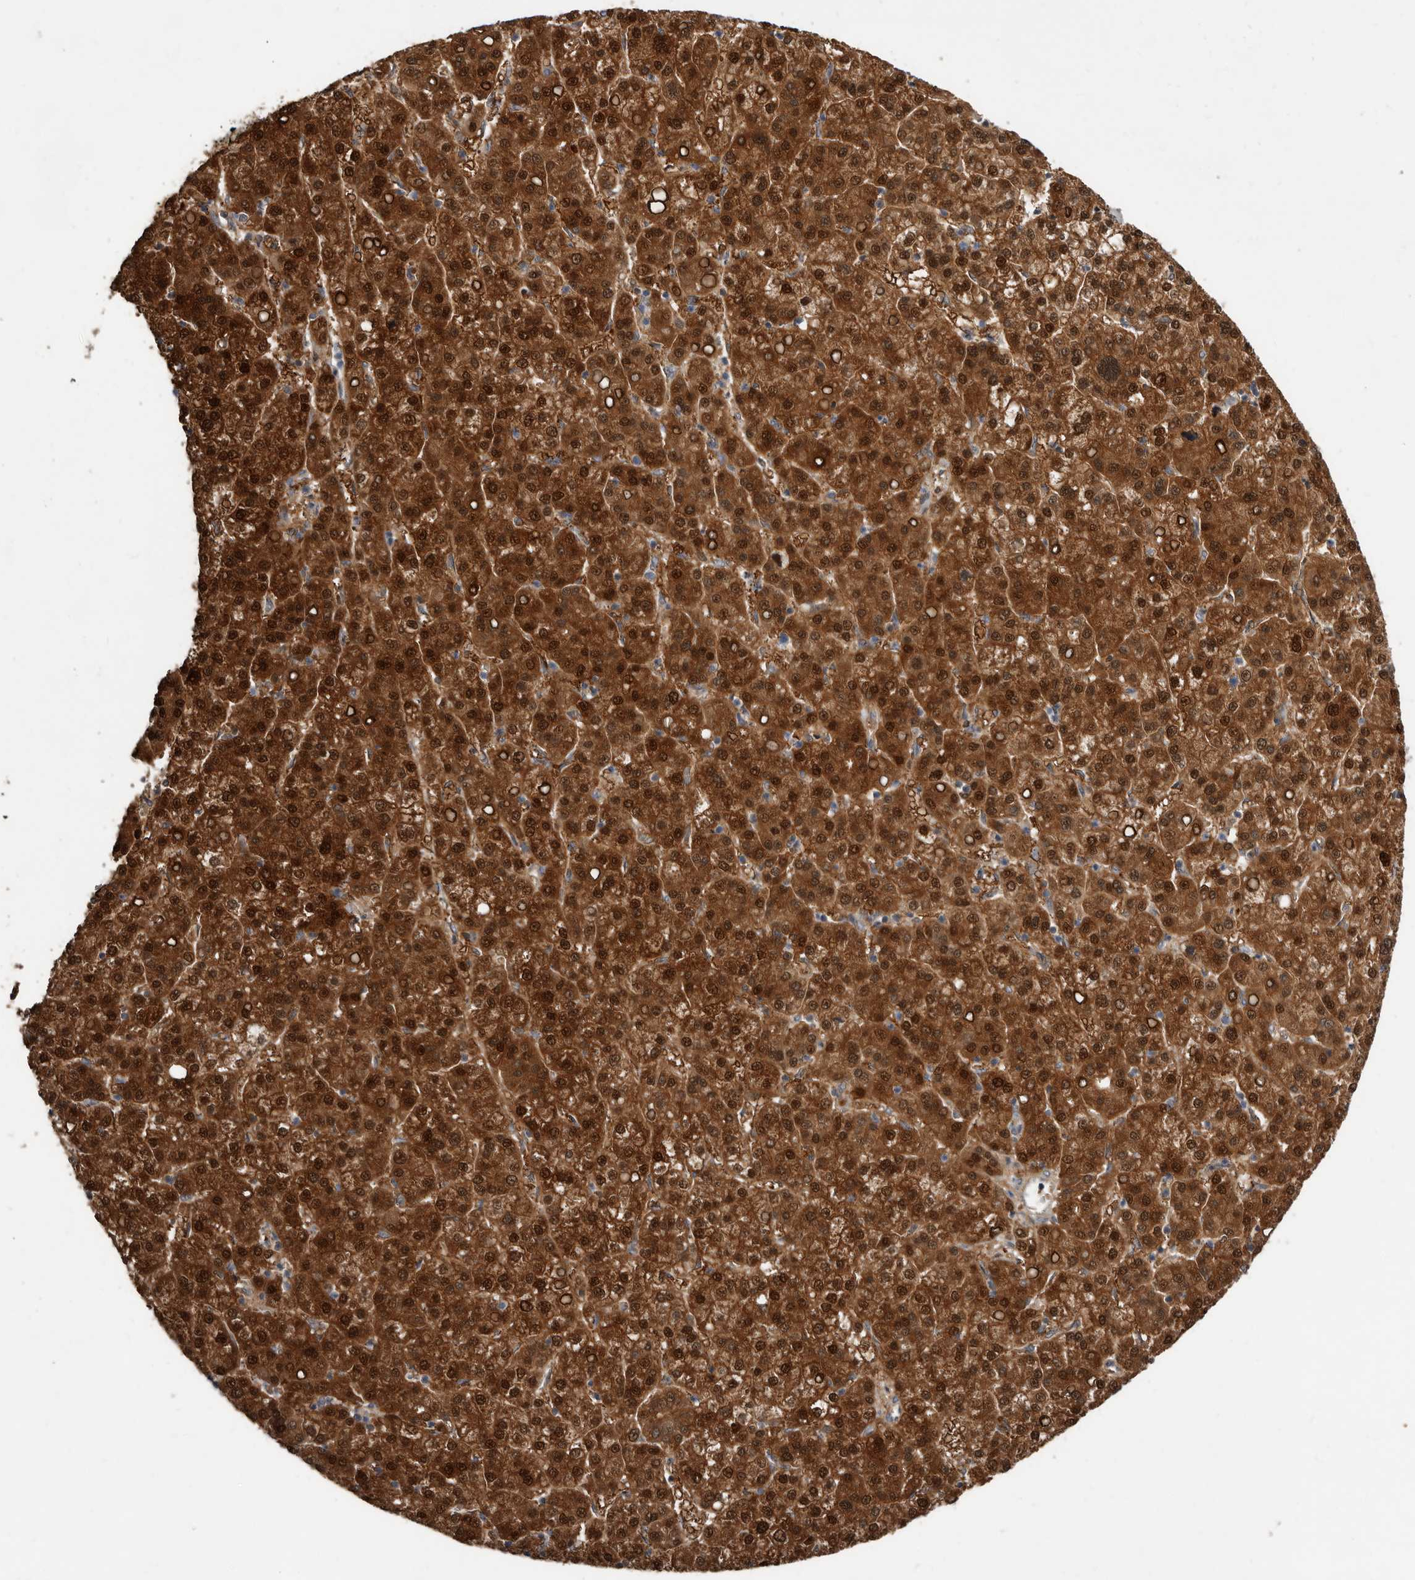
{"staining": {"intensity": "strong", "quantity": ">75%", "location": "cytoplasmic/membranous,nuclear"}, "tissue": "liver cancer", "cell_type": "Tumor cells", "image_type": "cancer", "snomed": [{"axis": "morphology", "description": "Carcinoma, Hepatocellular, NOS"}, {"axis": "topography", "description": "Liver"}], "caption": "Approximately >75% of tumor cells in liver cancer reveal strong cytoplasmic/membranous and nuclear protein staining as visualized by brown immunohistochemical staining.", "gene": "RBKS", "patient": {"sex": "female", "age": 58}}